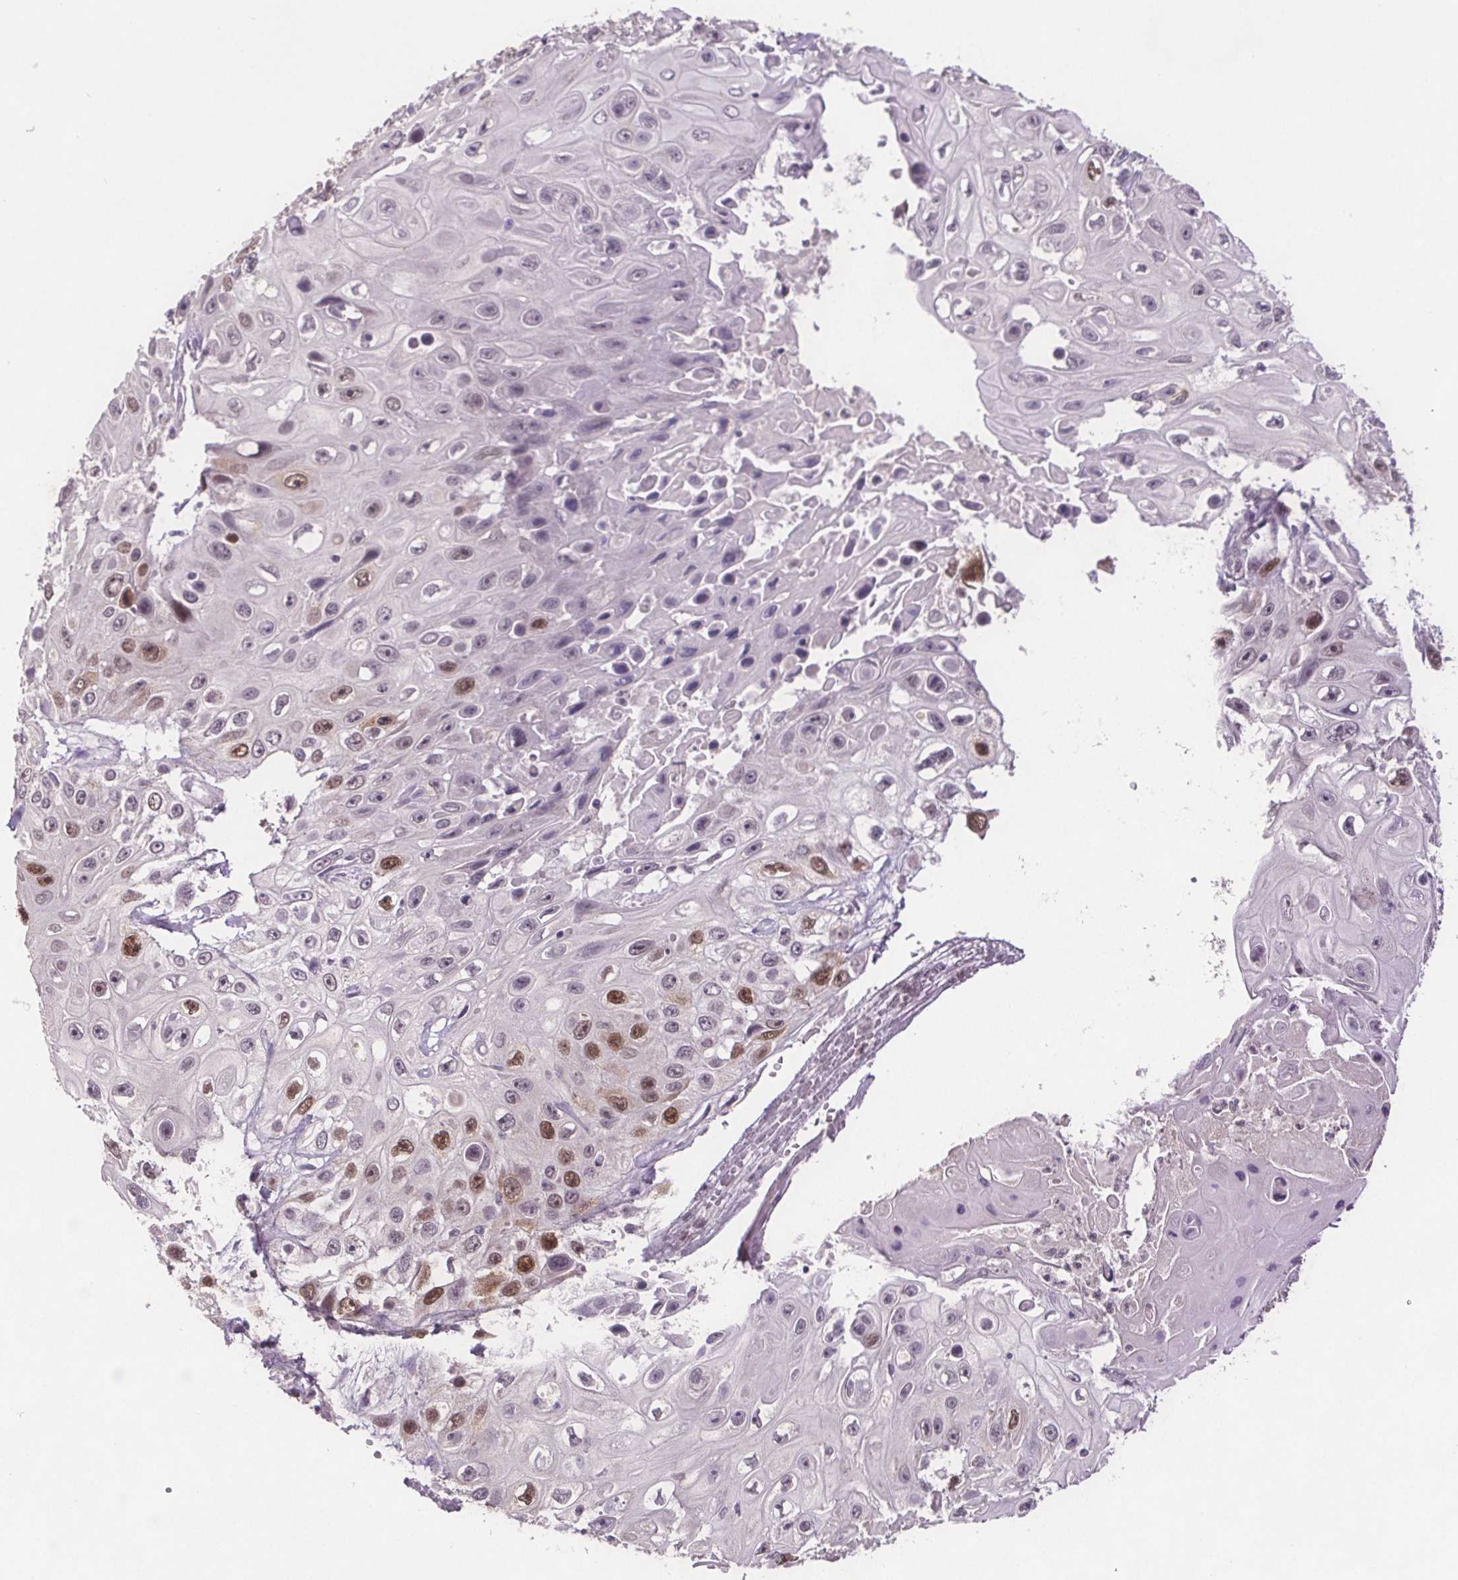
{"staining": {"intensity": "moderate", "quantity": "<25%", "location": "nuclear"}, "tissue": "skin cancer", "cell_type": "Tumor cells", "image_type": "cancer", "snomed": [{"axis": "morphology", "description": "Squamous cell carcinoma, NOS"}, {"axis": "topography", "description": "Skin"}], "caption": "Immunohistochemistry of human squamous cell carcinoma (skin) exhibits low levels of moderate nuclear positivity in about <25% of tumor cells. The protein is stained brown, and the nuclei are stained in blue (DAB (3,3'-diaminobenzidine) IHC with brightfield microscopy, high magnification).", "gene": "CENPF", "patient": {"sex": "male", "age": 82}}